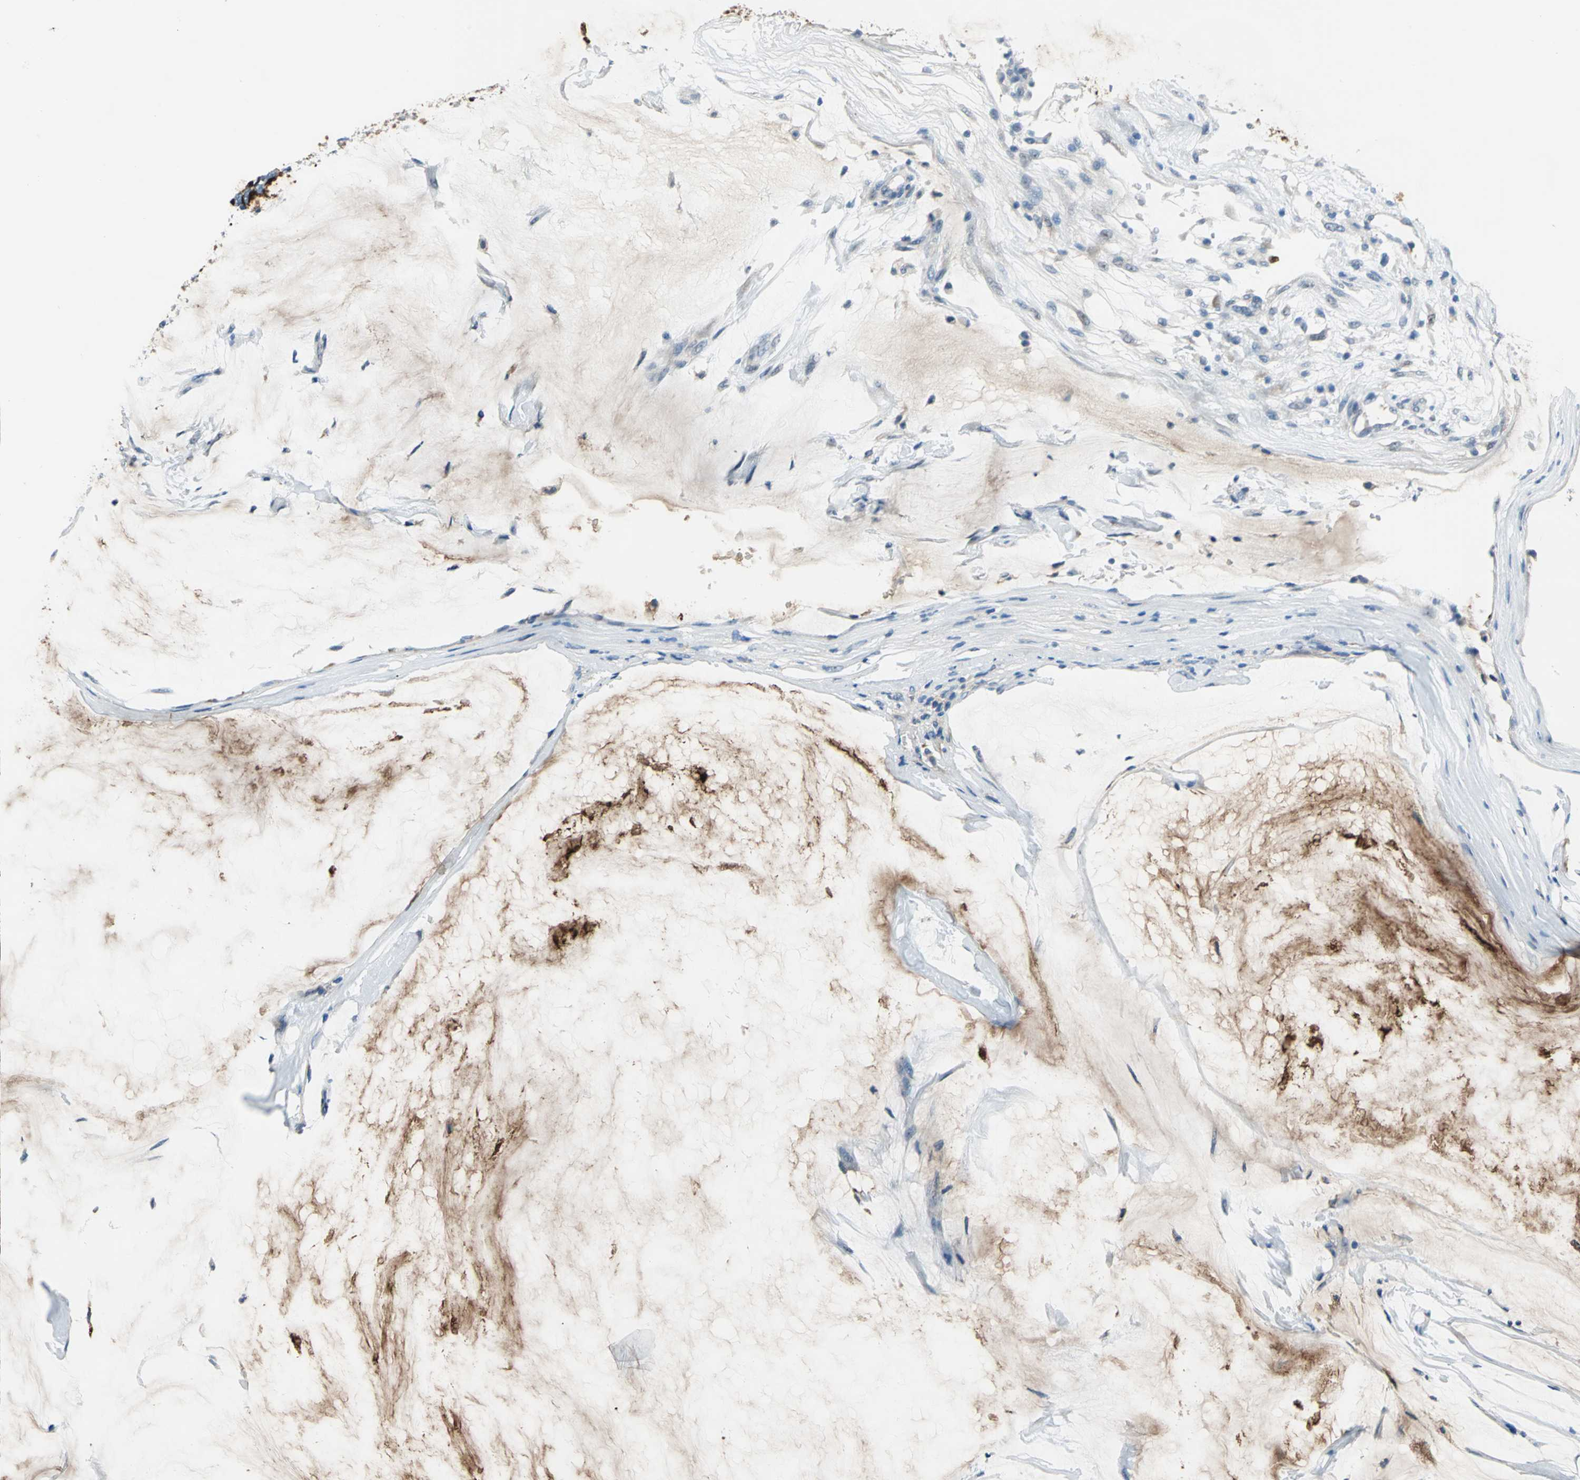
{"staining": {"intensity": "strong", "quantity": "25%-75%", "location": "cytoplasmic/membranous"}, "tissue": "ovarian cancer", "cell_type": "Tumor cells", "image_type": "cancer", "snomed": [{"axis": "morphology", "description": "Cystadenocarcinoma, mucinous, NOS"}, {"axis": "topography", "description": "Ovary"}], "caption": "Strong cytoplasmic/membranous expression for a protein is present in about 25%-75% of tumor cells of ovarian cancer (mucinous cystadenocarcinoma) using IHC.", "gene": "MUC4", "patient": {"sex": "female", "age": 39}}